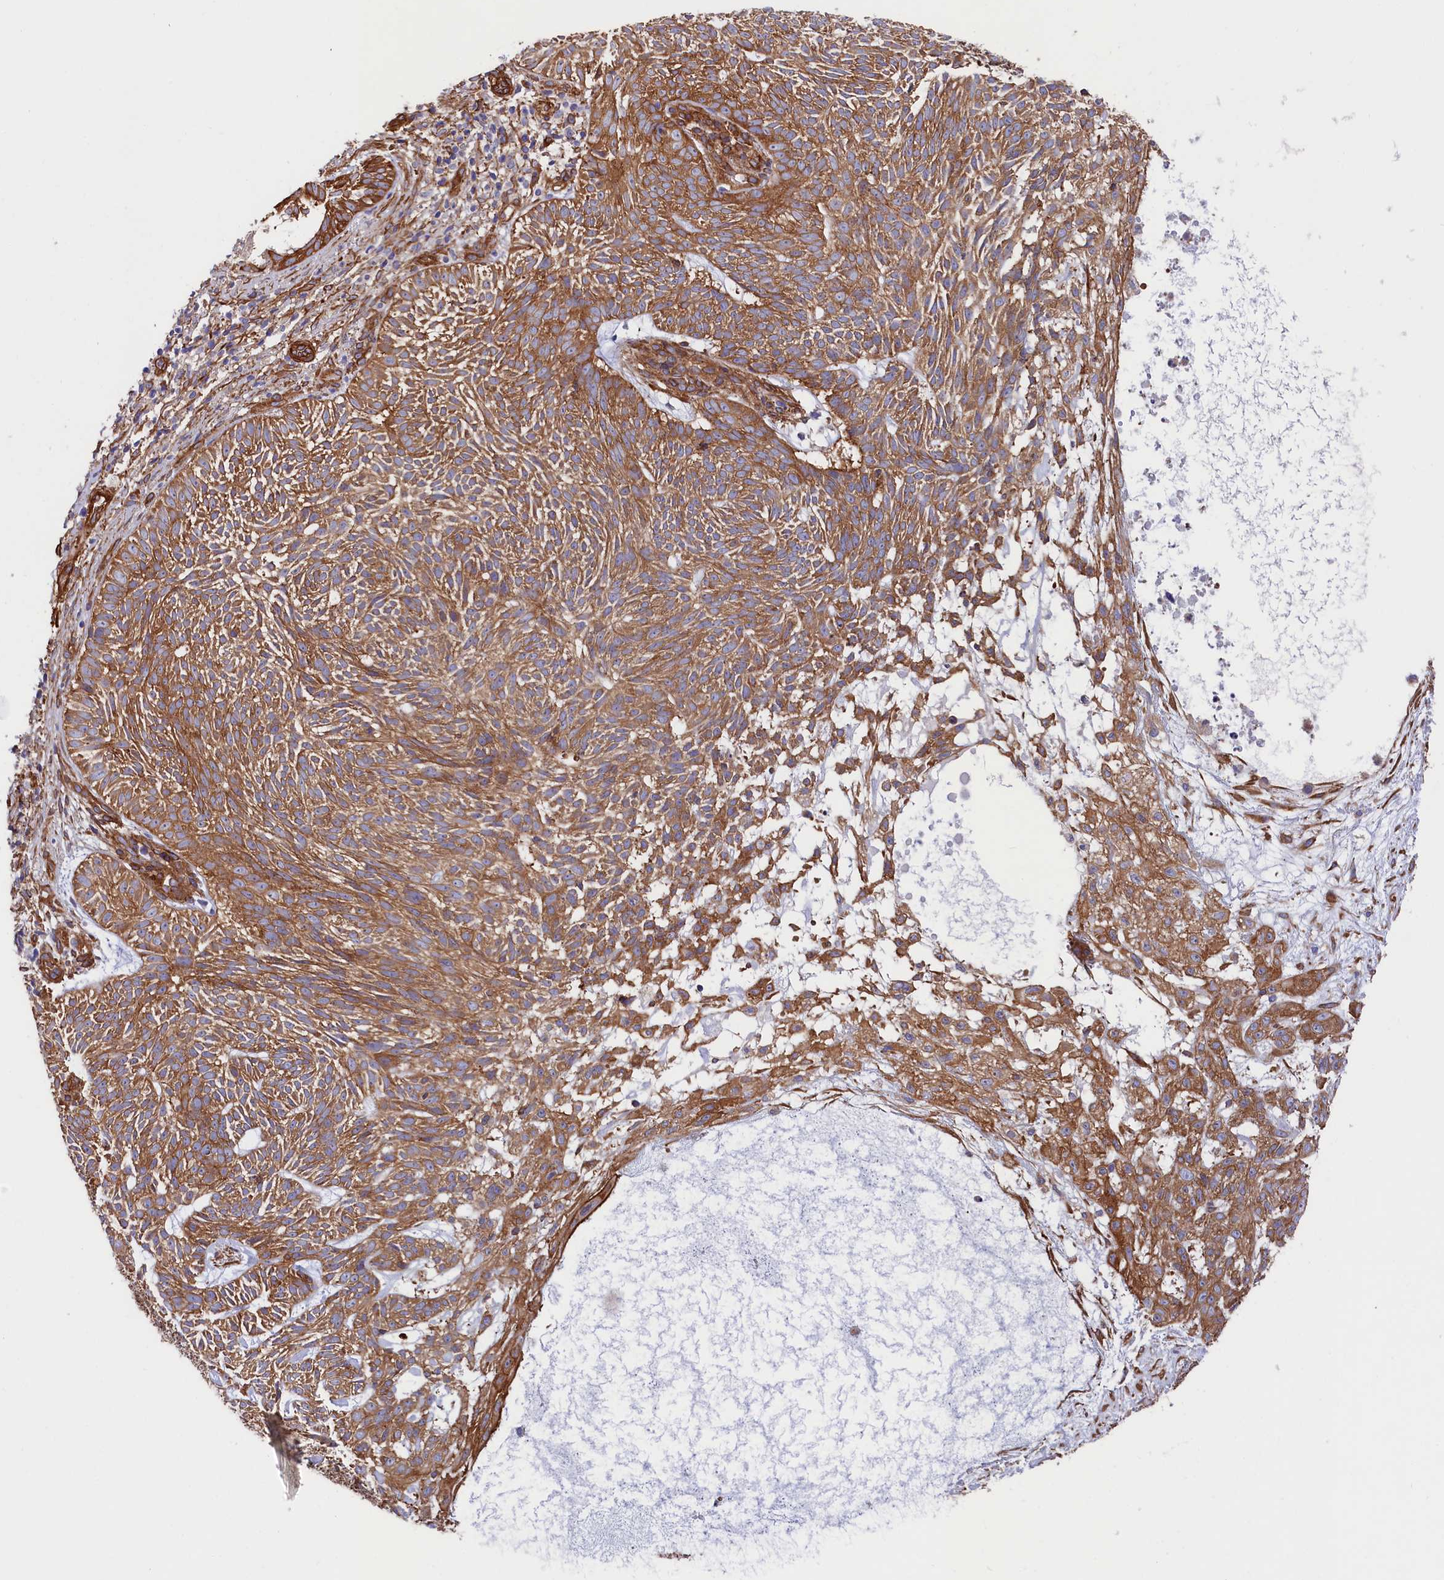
{"staining": {"intensity": "moderate", "quantity": ">75%", "location": "cytoplasmic/membranous"}, "tissue": "skin cancer", "cell_type": "Tumor cells", "image_type": "cancer", "snomed": [{"axis": "morphology", "description": "Basal cell carcinoma"}, {"axis": "topography", "description": "Skin"}], "caption": "The histopathology image exhibits a brown stain indicating the presence of a protein in the cytoplasmic/membranous of tumor cells in basal cell carcinoma (skin). (DAB = brown stain, brightfield microscopy at high magnification).", "gene": "TNKS1BP1", "patient": {"sex": "male", "age": 75}}